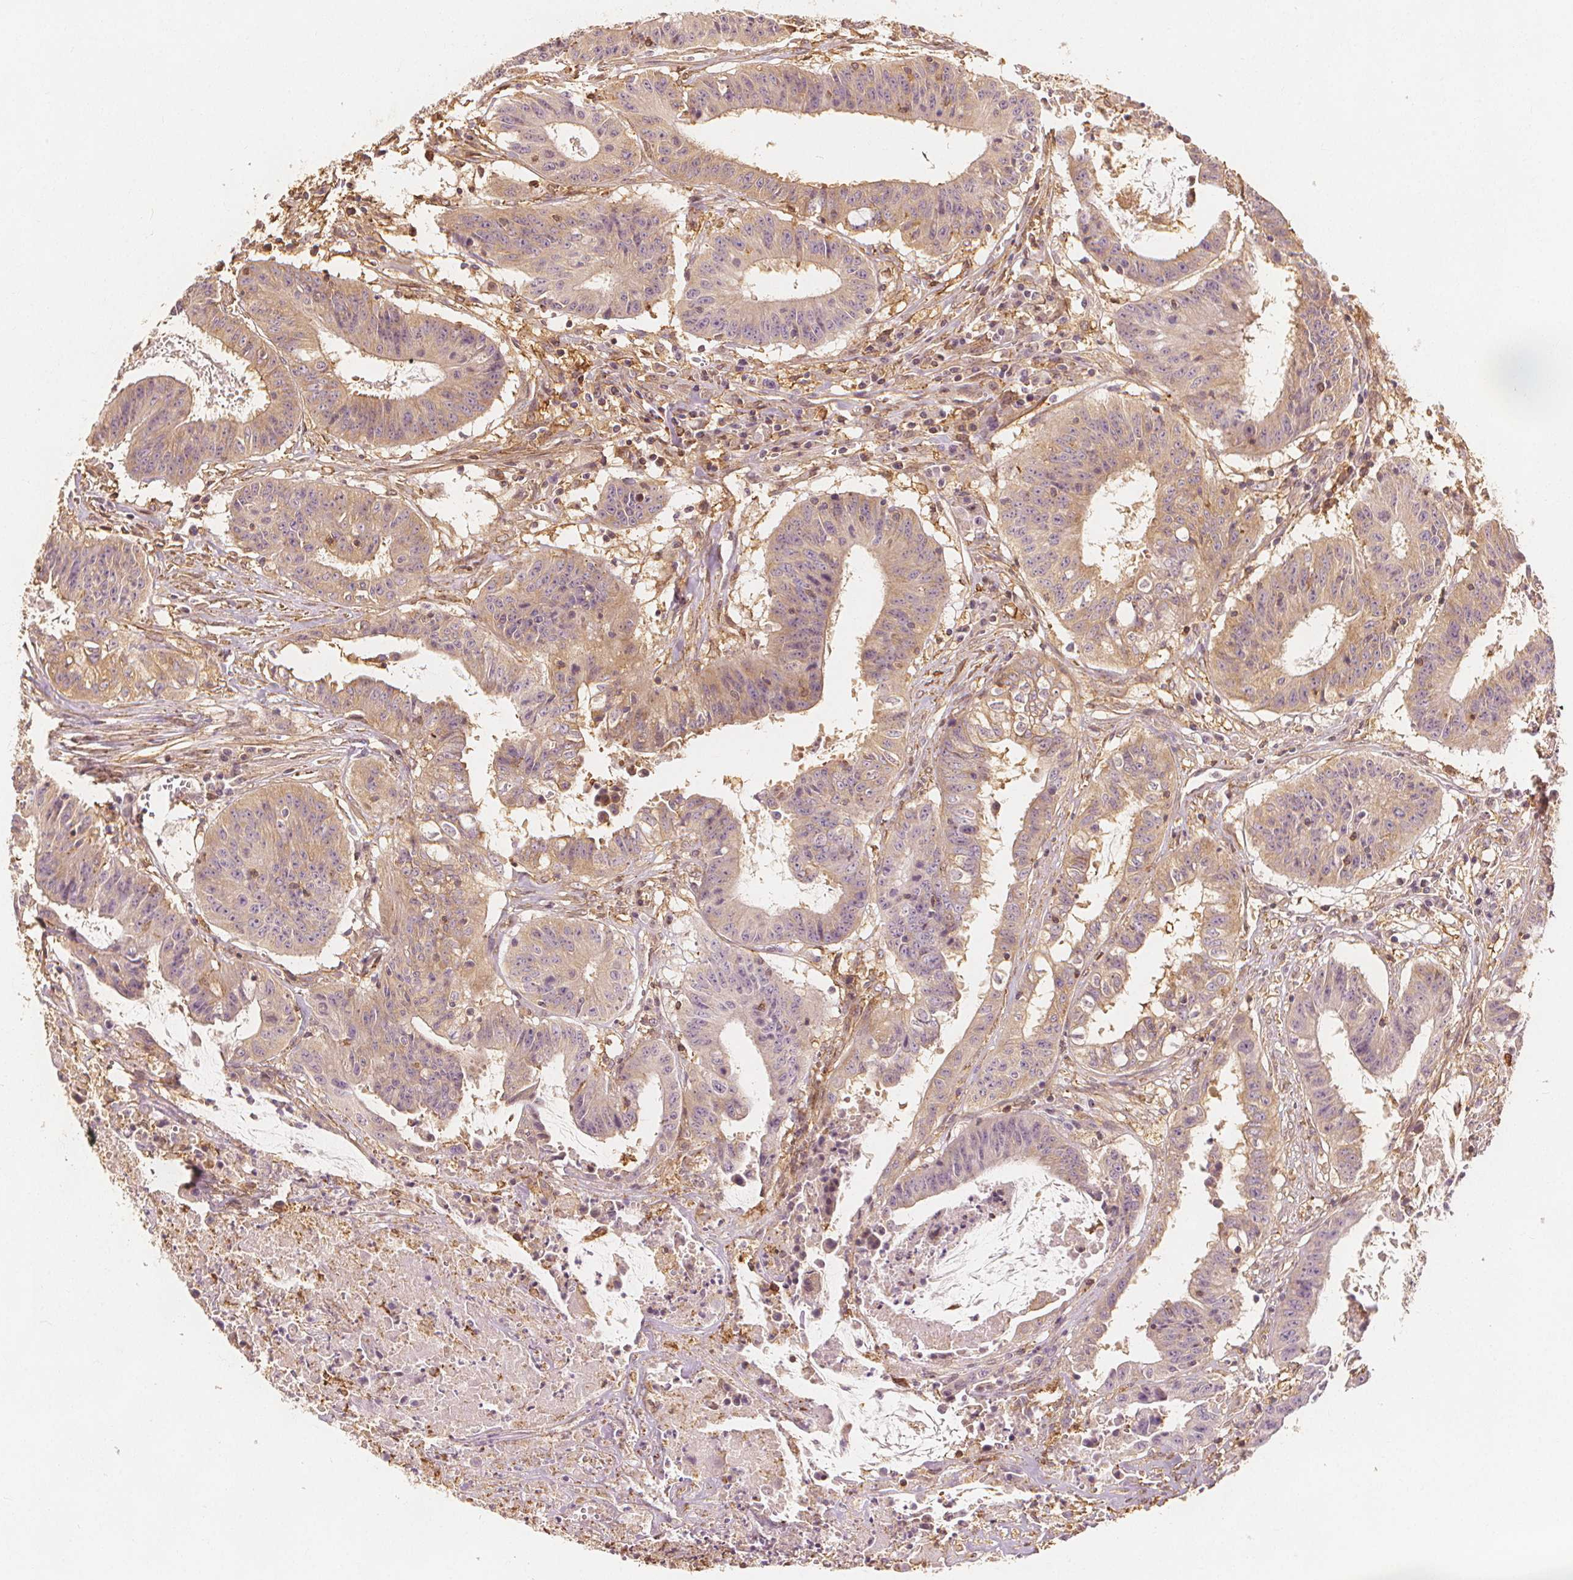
{"staining": {"intensity": "weak", "quantity": "25%-75%", "location": "cytoplasmic/membranous"}, "tissue": "colorectal cancer", "cell_type": "Tumor cells", "image_type": "cancer", "snomed": [{"axis": "morphology", "description": "Adenocarcinoma, NOS"}, {"axis": "topography", "description": "Colon"}], "caption": "Colorectal cancer (adenocarcinoma) was stained to show a protein in brown. There is low levels of weak cytoplasmic/membranous staining in about 25%-75% of tumor cells. (DAB = brown stain, brightfield microscopy at high magnification).", "gene": "ARHGAP26", "patient": {"sex": "male", "age": 33}}